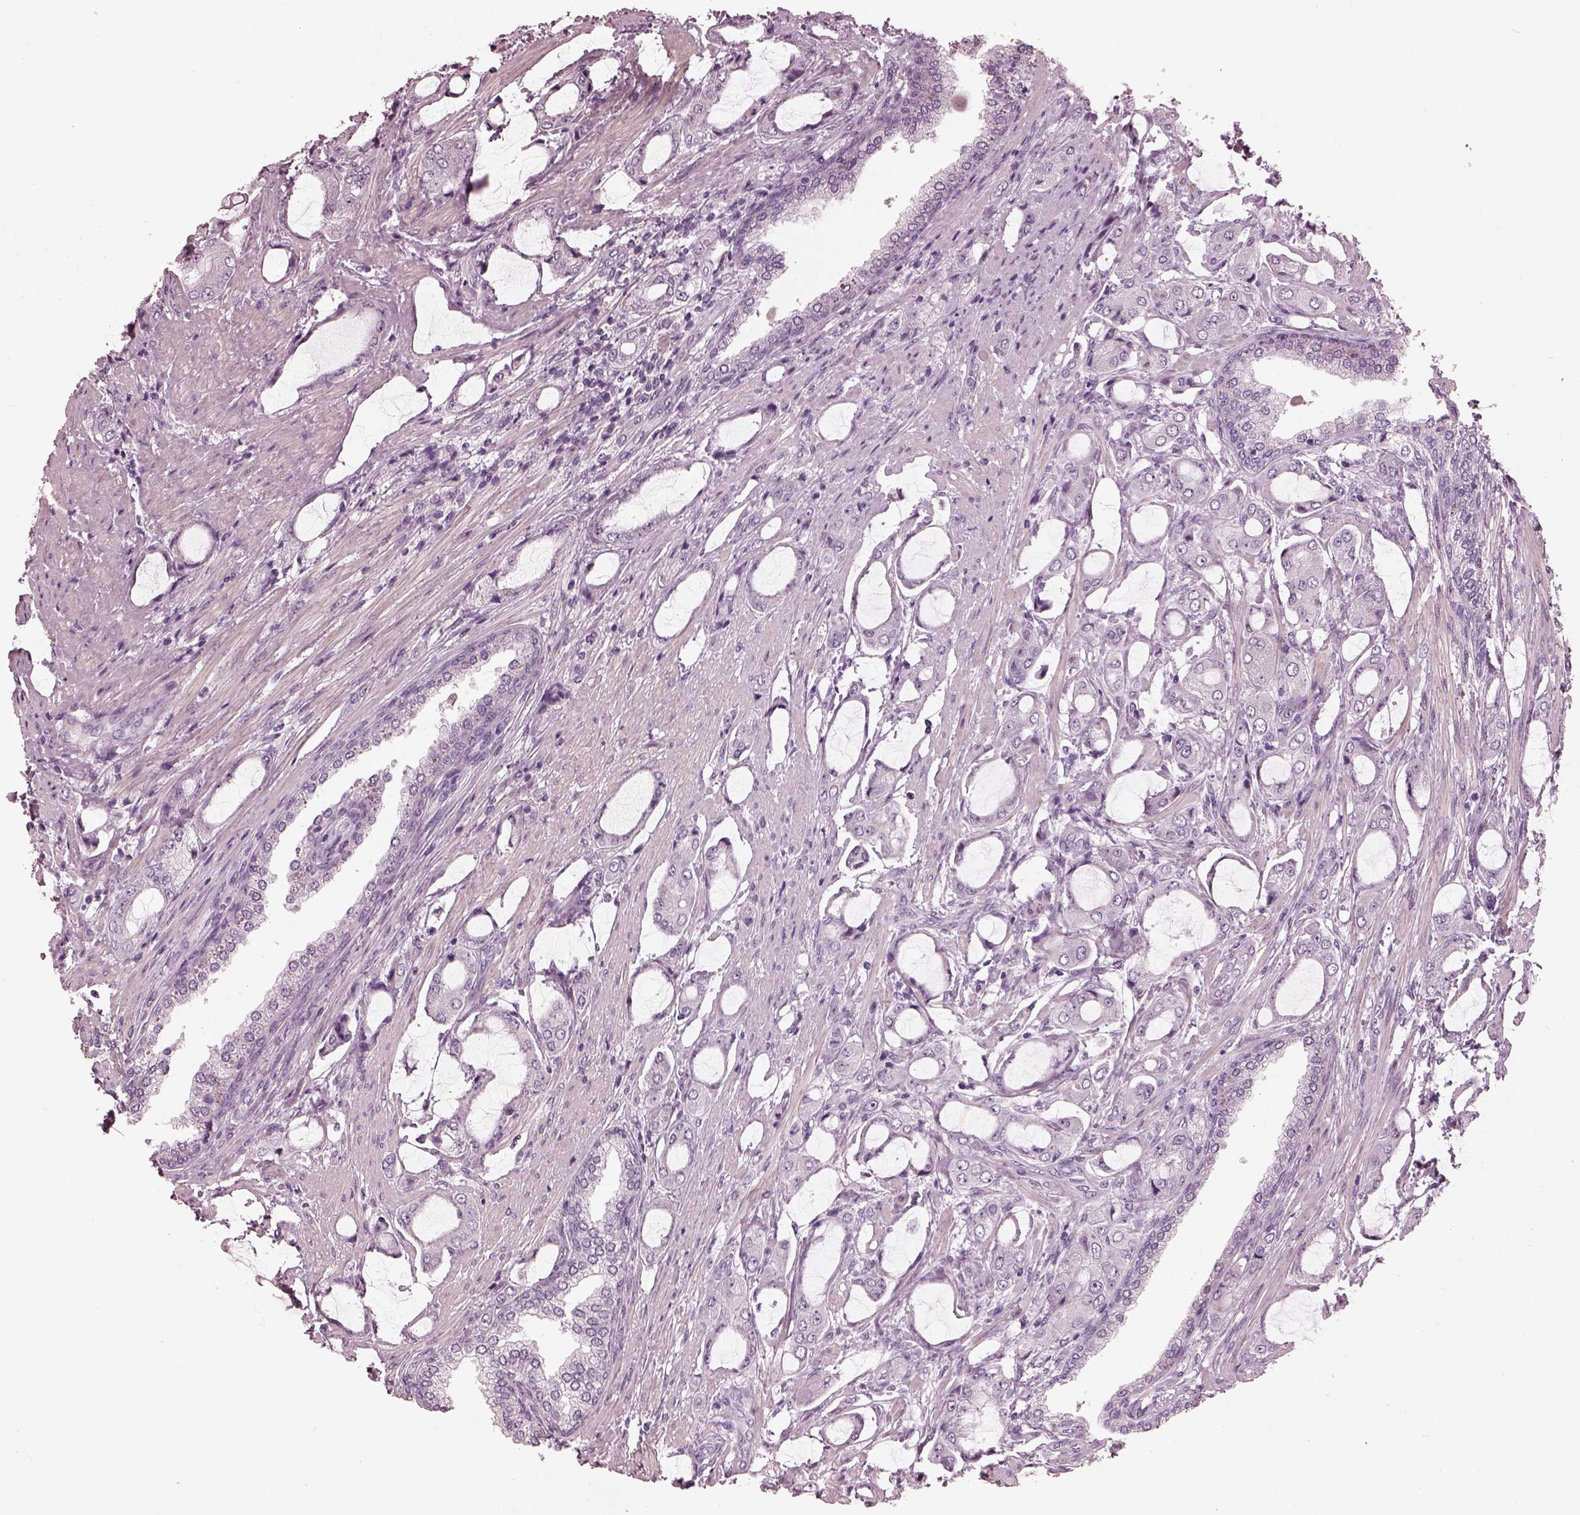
{"staining": {"intensity": "negative", "quantity": "none", "location": "none"}, "tissue": "prostate cancer", "cell_type": "Tumor cells", "image_type": "cancer", "snomed": [{"axis": "morphology", "description": "Adenocarcinoma, NOS"}, {"axis": "topography", "description": "Prostate"}], "caption": "This is an immunohistochemistry (IHC) histopathology image of human prostate cancer. There is no staining in tumor cells.", "gene": "OPTC", "patient": {"sex": "male", "age": 63}}